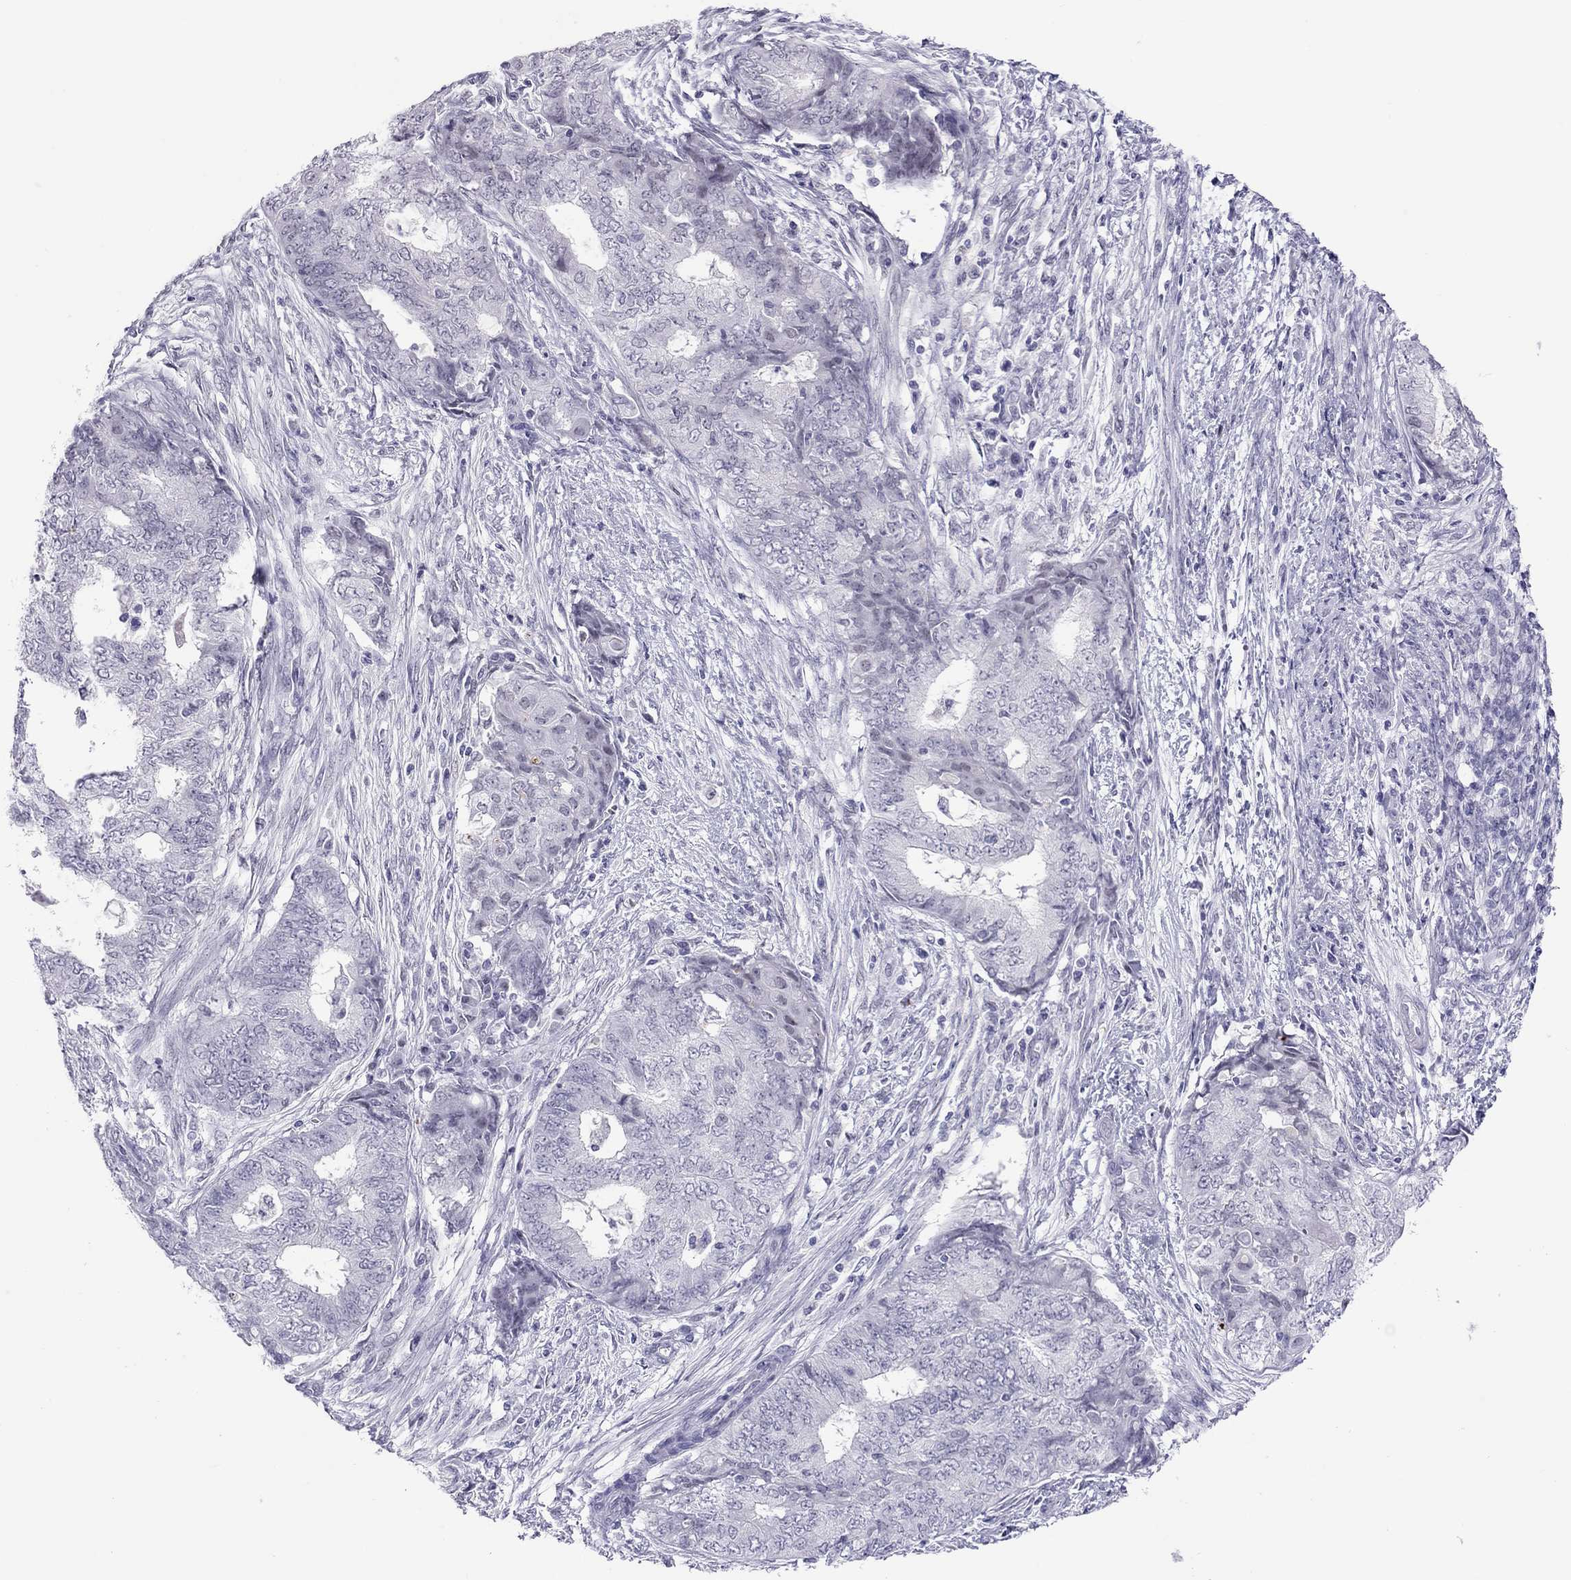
{"staining": {"intensity": "negative", "quantity": "none", "location": "none"}, "tissue": "endometrial cancer", "cell_type": "Tumor cells", "image_type": "cancer", "snomed": [{"axis": "morphology", "description": "Adenocarcinoma, NOS"}, {"axis": "topography", "description": "Endometrium"}], "caption": "This is a histopathology image of immunohistochemistry (IHC) staining of endometrial cancer (adenocarcinoma), which shows no positivity in tumor cells.", "gene": "CHRNB3", "patient": {"sex": "female", "age": 62}}